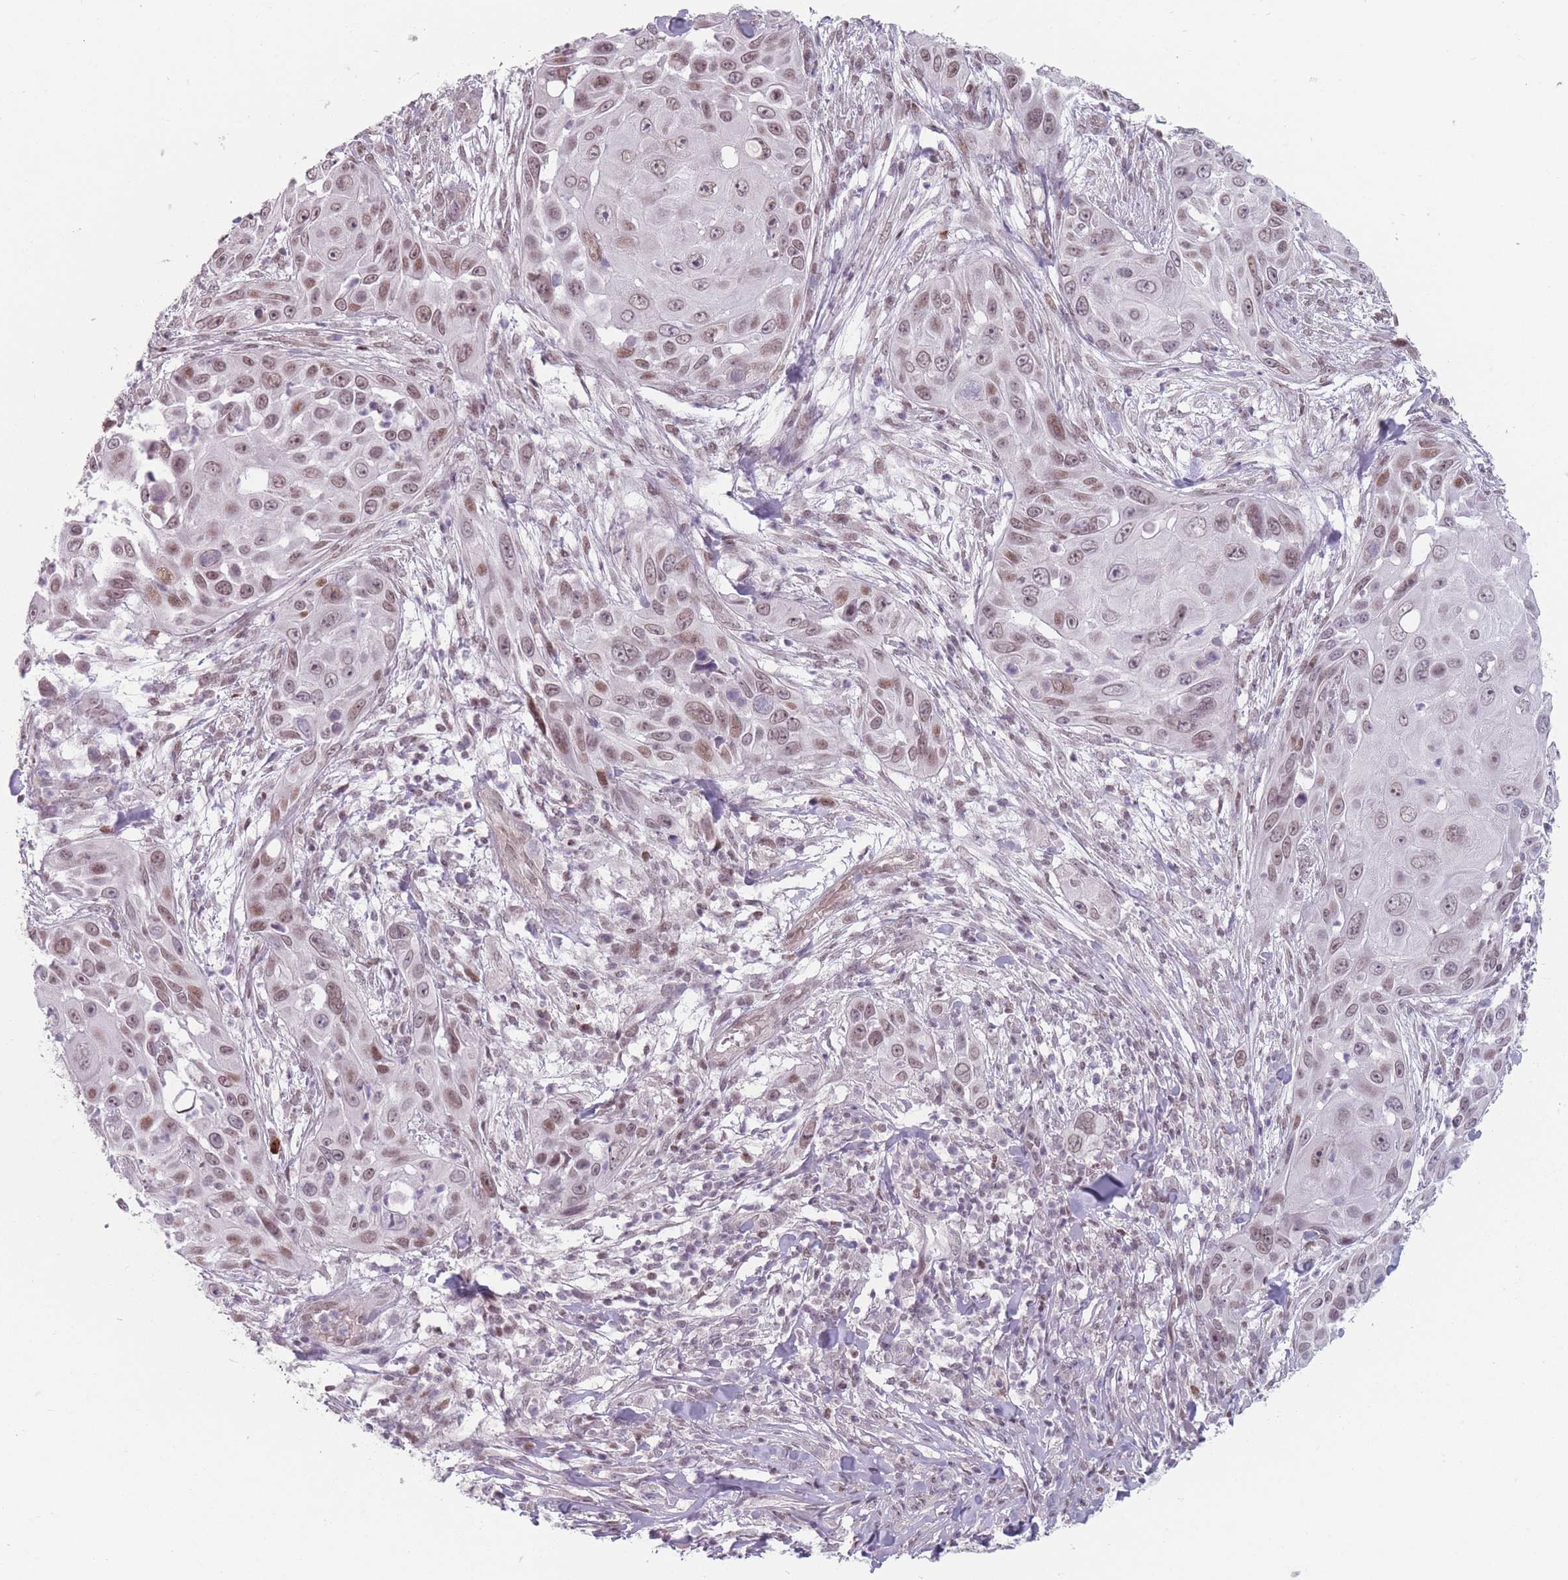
{"staining": {"intensity": "weak", "quantity": ">75%", "location": "nuclear"}, "tissue": "skin cancer", "cell_type": "Tumor cells", "image_type": "cancer", "snomed": [{"axis": "morphology", "description": "Squamous cell carcinoma, NOS"}, {"axis": "topography", "description": "Skin"}], "caption": "A low amount of weak nuclear staining is identified in approximately >75% of tumor cells in squamous cell carcinoma (skin) tissue. The staining was performed using DAB, with brown indicating positive protein expression. Nuclei are stained blue with hematoxylin.", "gene": "SH3BGRL2", "patient": {"sex": "female", "age": 44}}